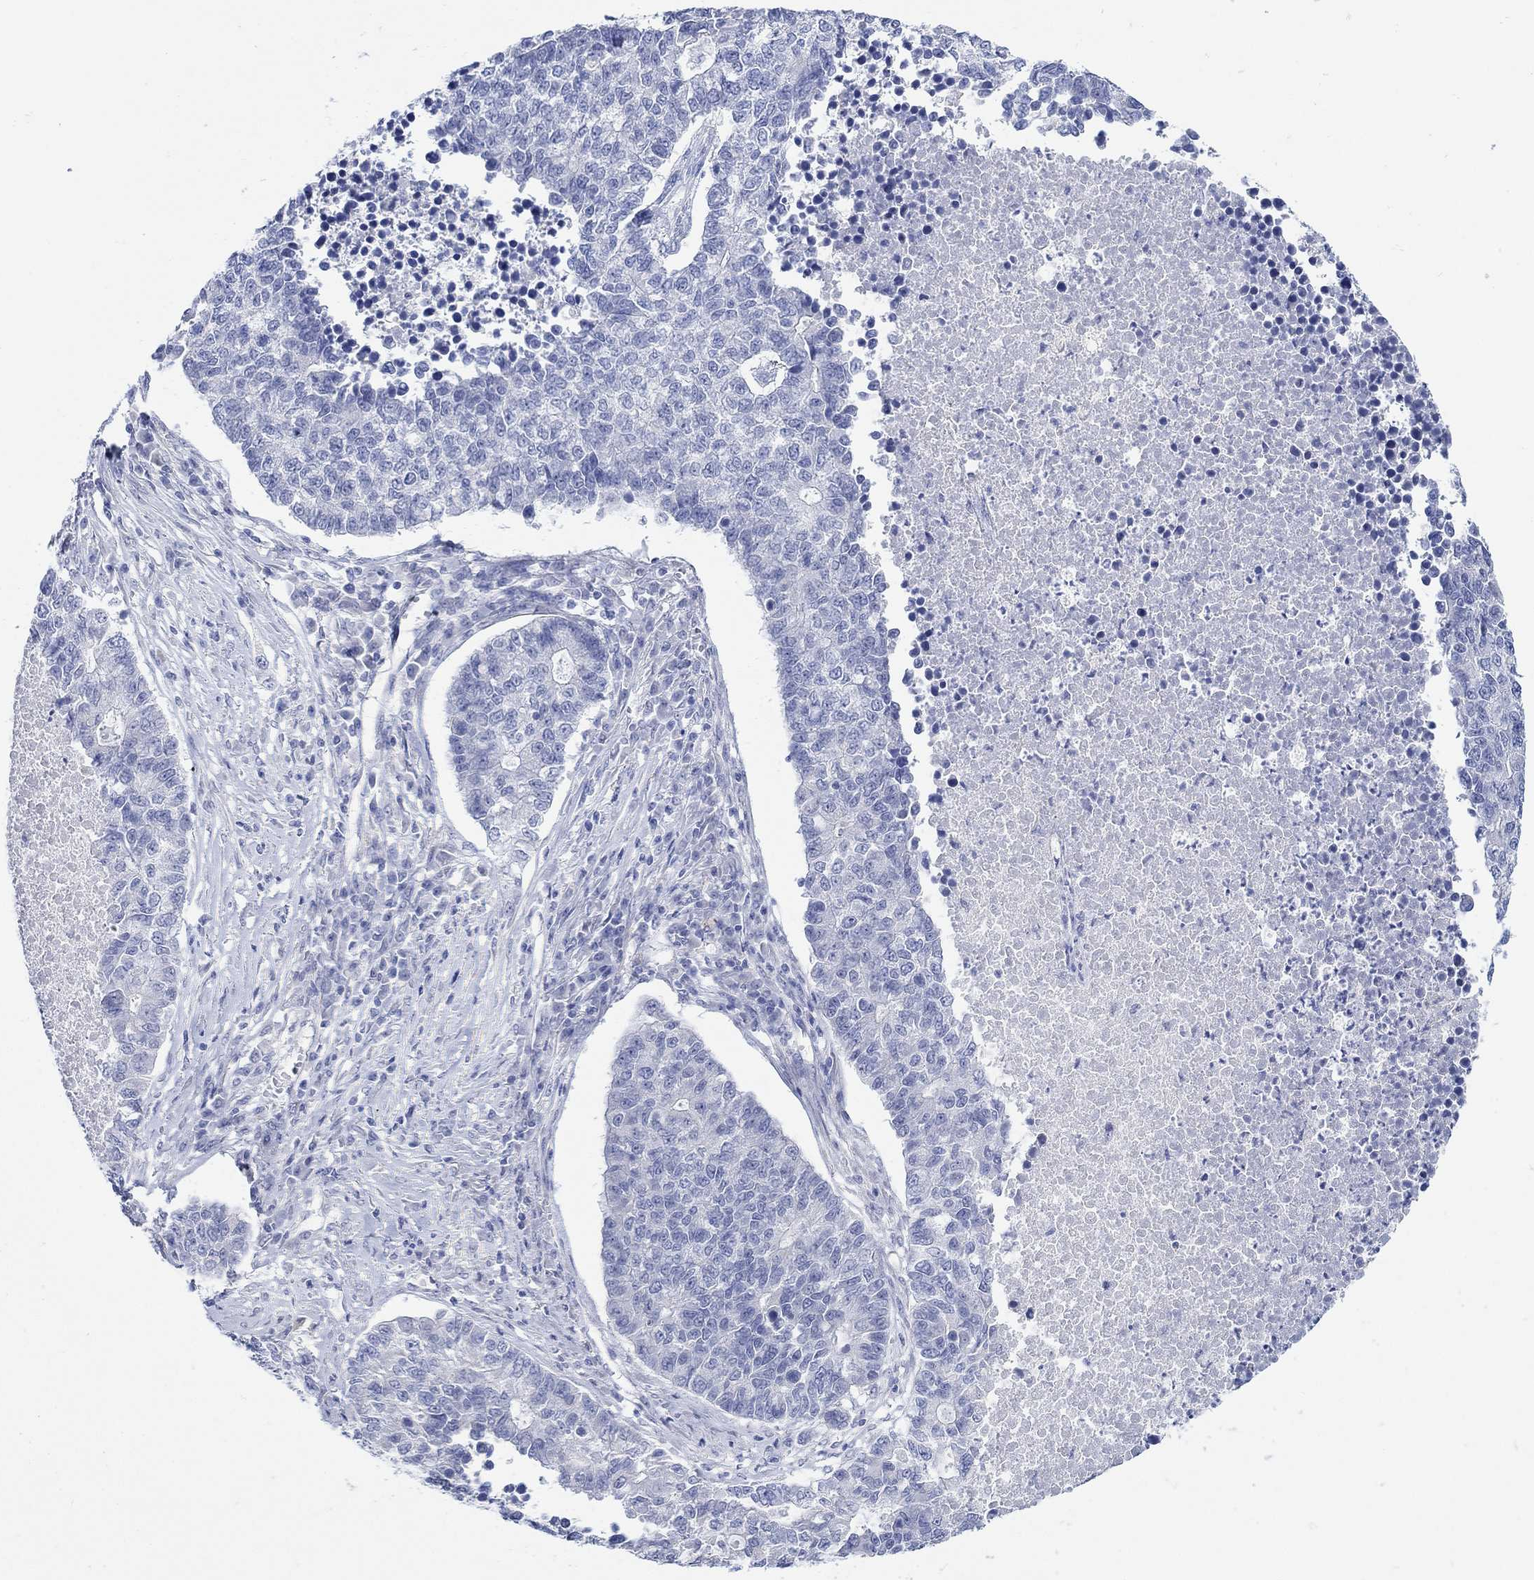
{"staining": {"intensity": "negative", "quantity": "none", "location": "none"}, "tissue": "lung cancer", "cell_type": "Tumor cells", "image_type": "cancer", "snomed": [{"axis": "morphology", "description": "Adenocarcinoma, NOS"}, {"axis": "topography", "description": "Lung"}], "caption": "The image exhibits no staining of tumor cells in lung adenocarcinoma.", "gene": "KRT222", "patient": {"sex": "male", "age": 57}}